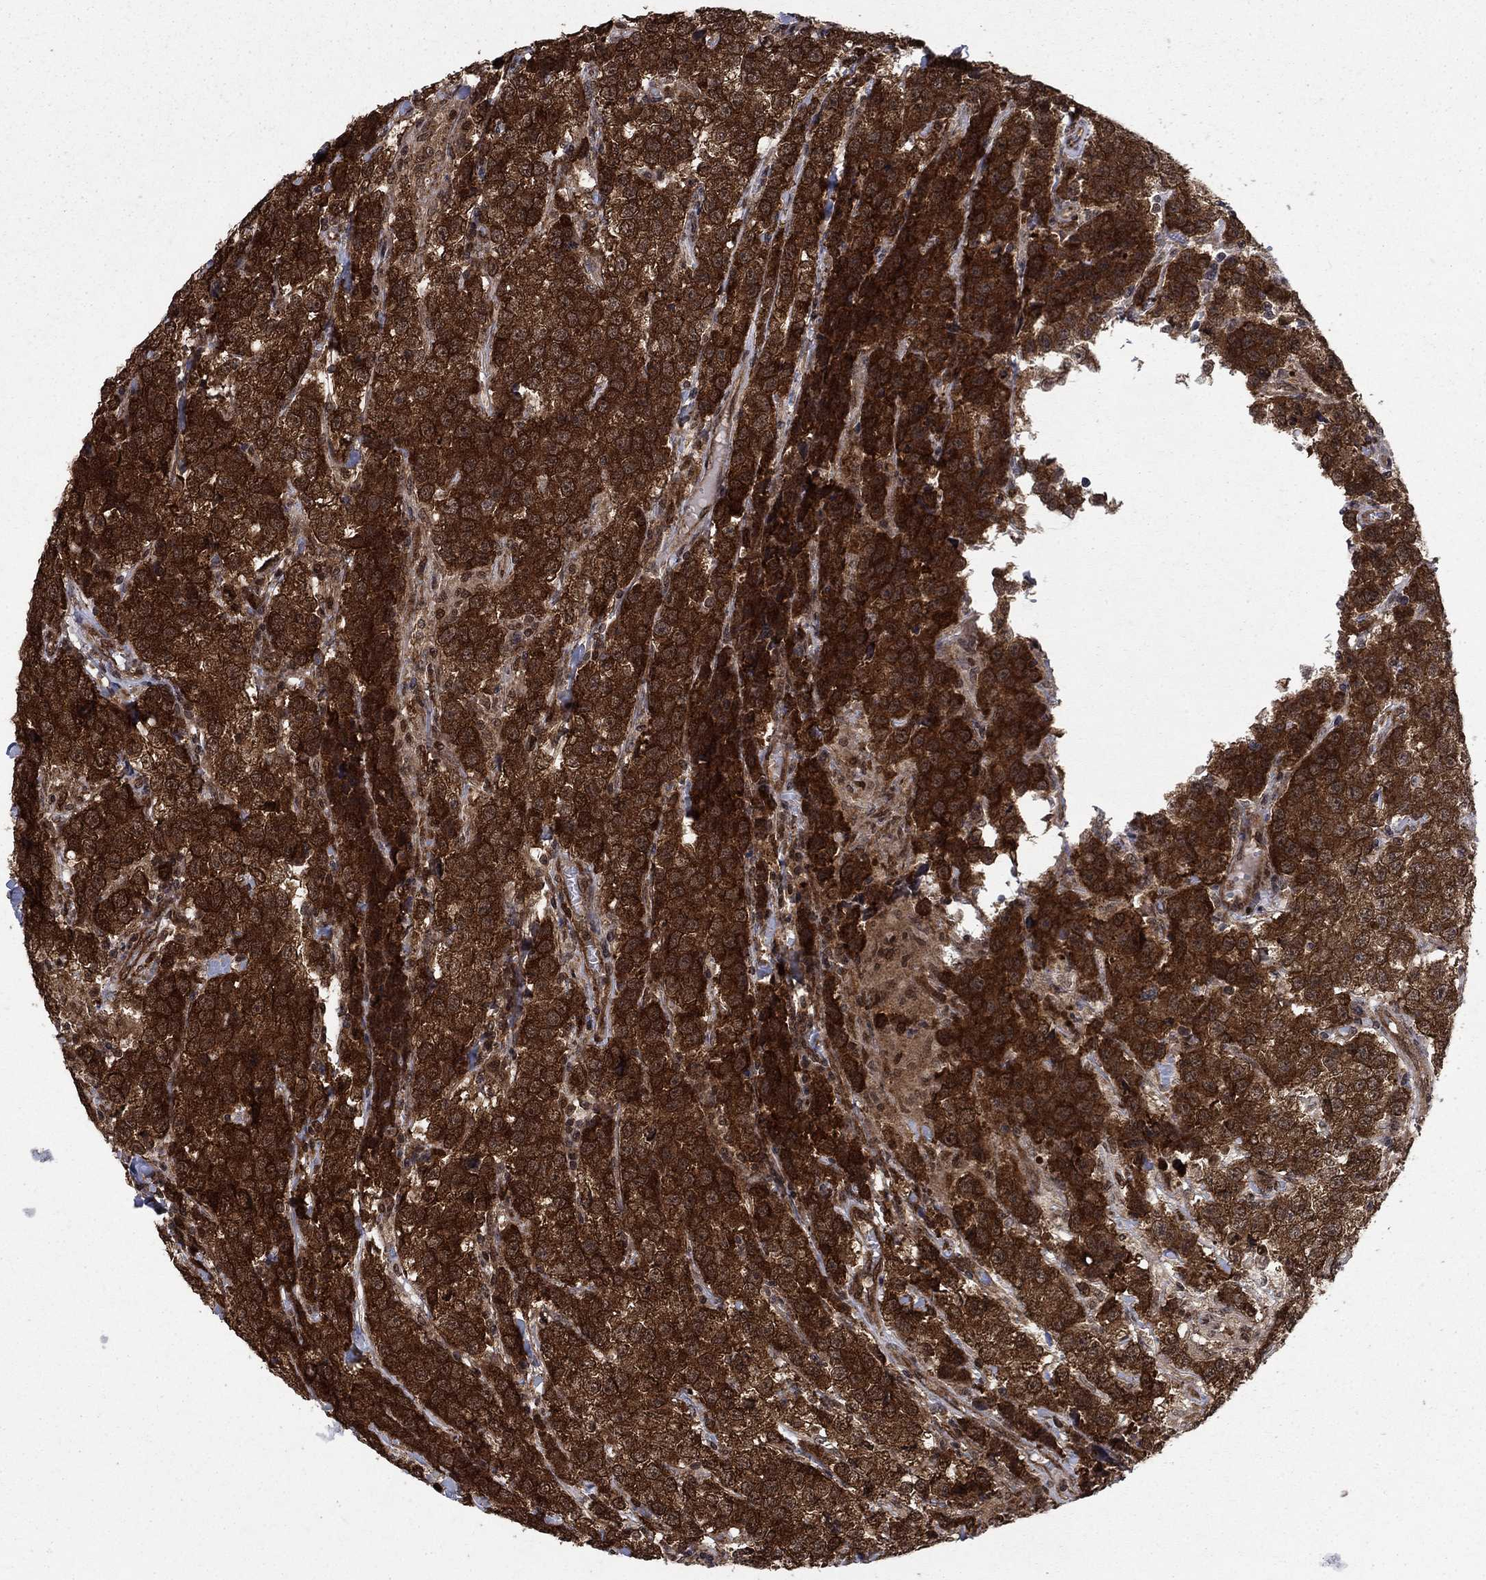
{"staining": {"intensity": "strong", "quantity": ">75%", "location": "cytoplasmic/membranous"}, "tissue": "testis cancer", "cell_type": "Tumor cells", "image_type": "cancer", "snomed": [{"axis": "morphology", "description": "Seminoma, NOS"}, {"axis": "topography", "description": "Testis"}], "caption": "Immunohistochemical staining of human seminoma (testis) shows high levels of strong cytoplasmic/membranous staining in about >75% of tumor cells.", "gene": "DNAJA1", "patient": {"sex": "male", "age": 59}}